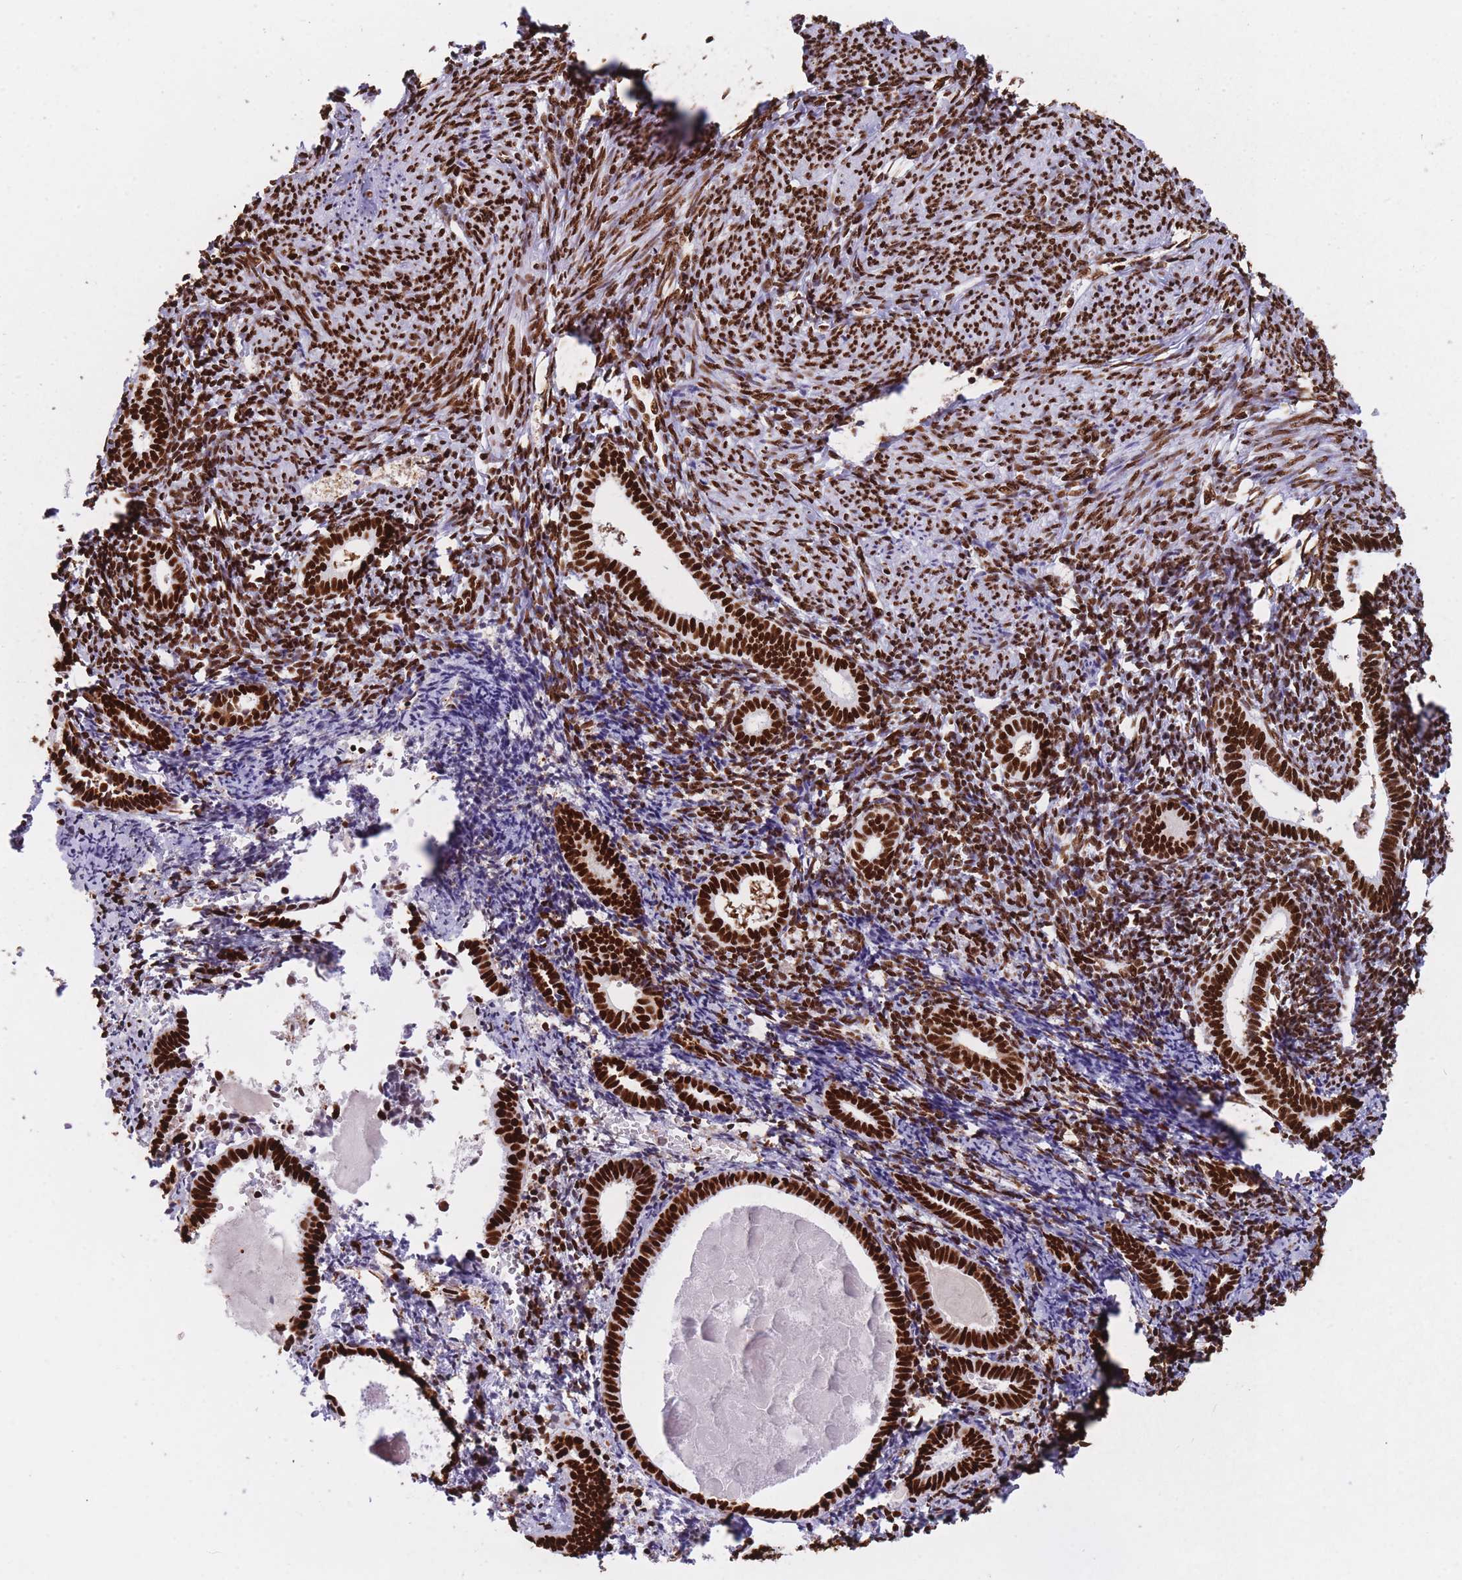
{"staining": {"intensity": "strong", "quantity": ">75%", "location": "nuclear"}, "tissue": "endometrium", "cell_type": "Cells in endometrial stroma", "image_type": "normal", "snomed": [{"axis": "morphology", "description": "Normal tissue, NOS"}, {"axis": "topography", "description": "Endometrium"}], "caption": "Endometrium stained with a brown dye exhibits strong nuclear positive staining in about >75% of cells in endometrial stroma.", "gene": "HNRNPUL1", "patient": {"sex": "female", "age": 54}}